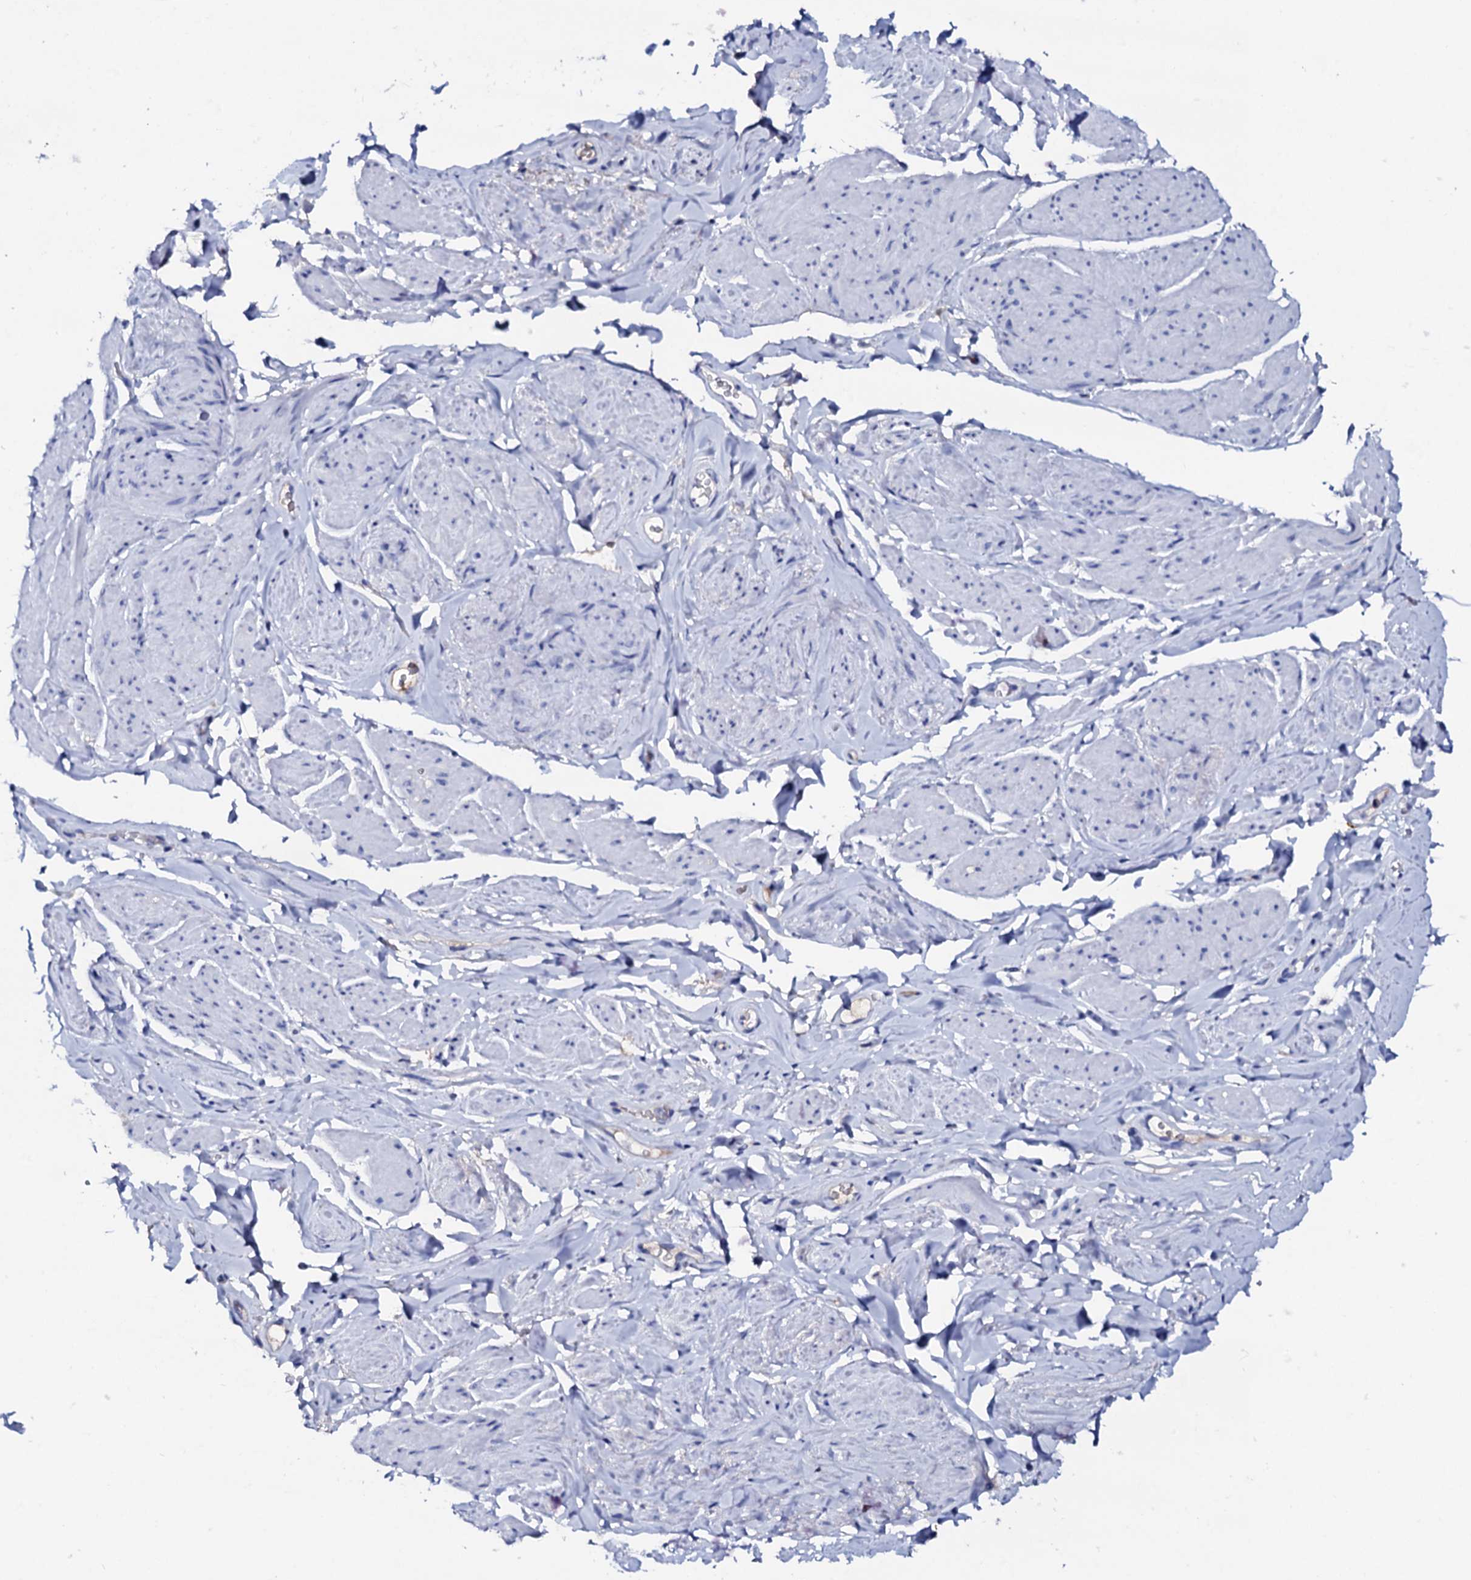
{"staining": {"intensity": "negative", "quantity": "none", "location": "none"}, "tissue": "smooth muscle", "cell_type": "Smooth muscle cells", "image_type": "normal", "snomed": [{"axis": "morphology", "description": "Normal tissue, NOS"}, {"axis": "topography", "description": "Smooth muscle"}, {"axis": "topography", "description": "Peripheral nerve tissue"}], "caption": "Immunohistochemistry photomicrograph of normal smooth muscle: smooth muscle stained with DAB shows no significant protein positivity in smooth muscle cells.", "gene": "FBXL16", "patient": {"sex": "male", "age": 69}}